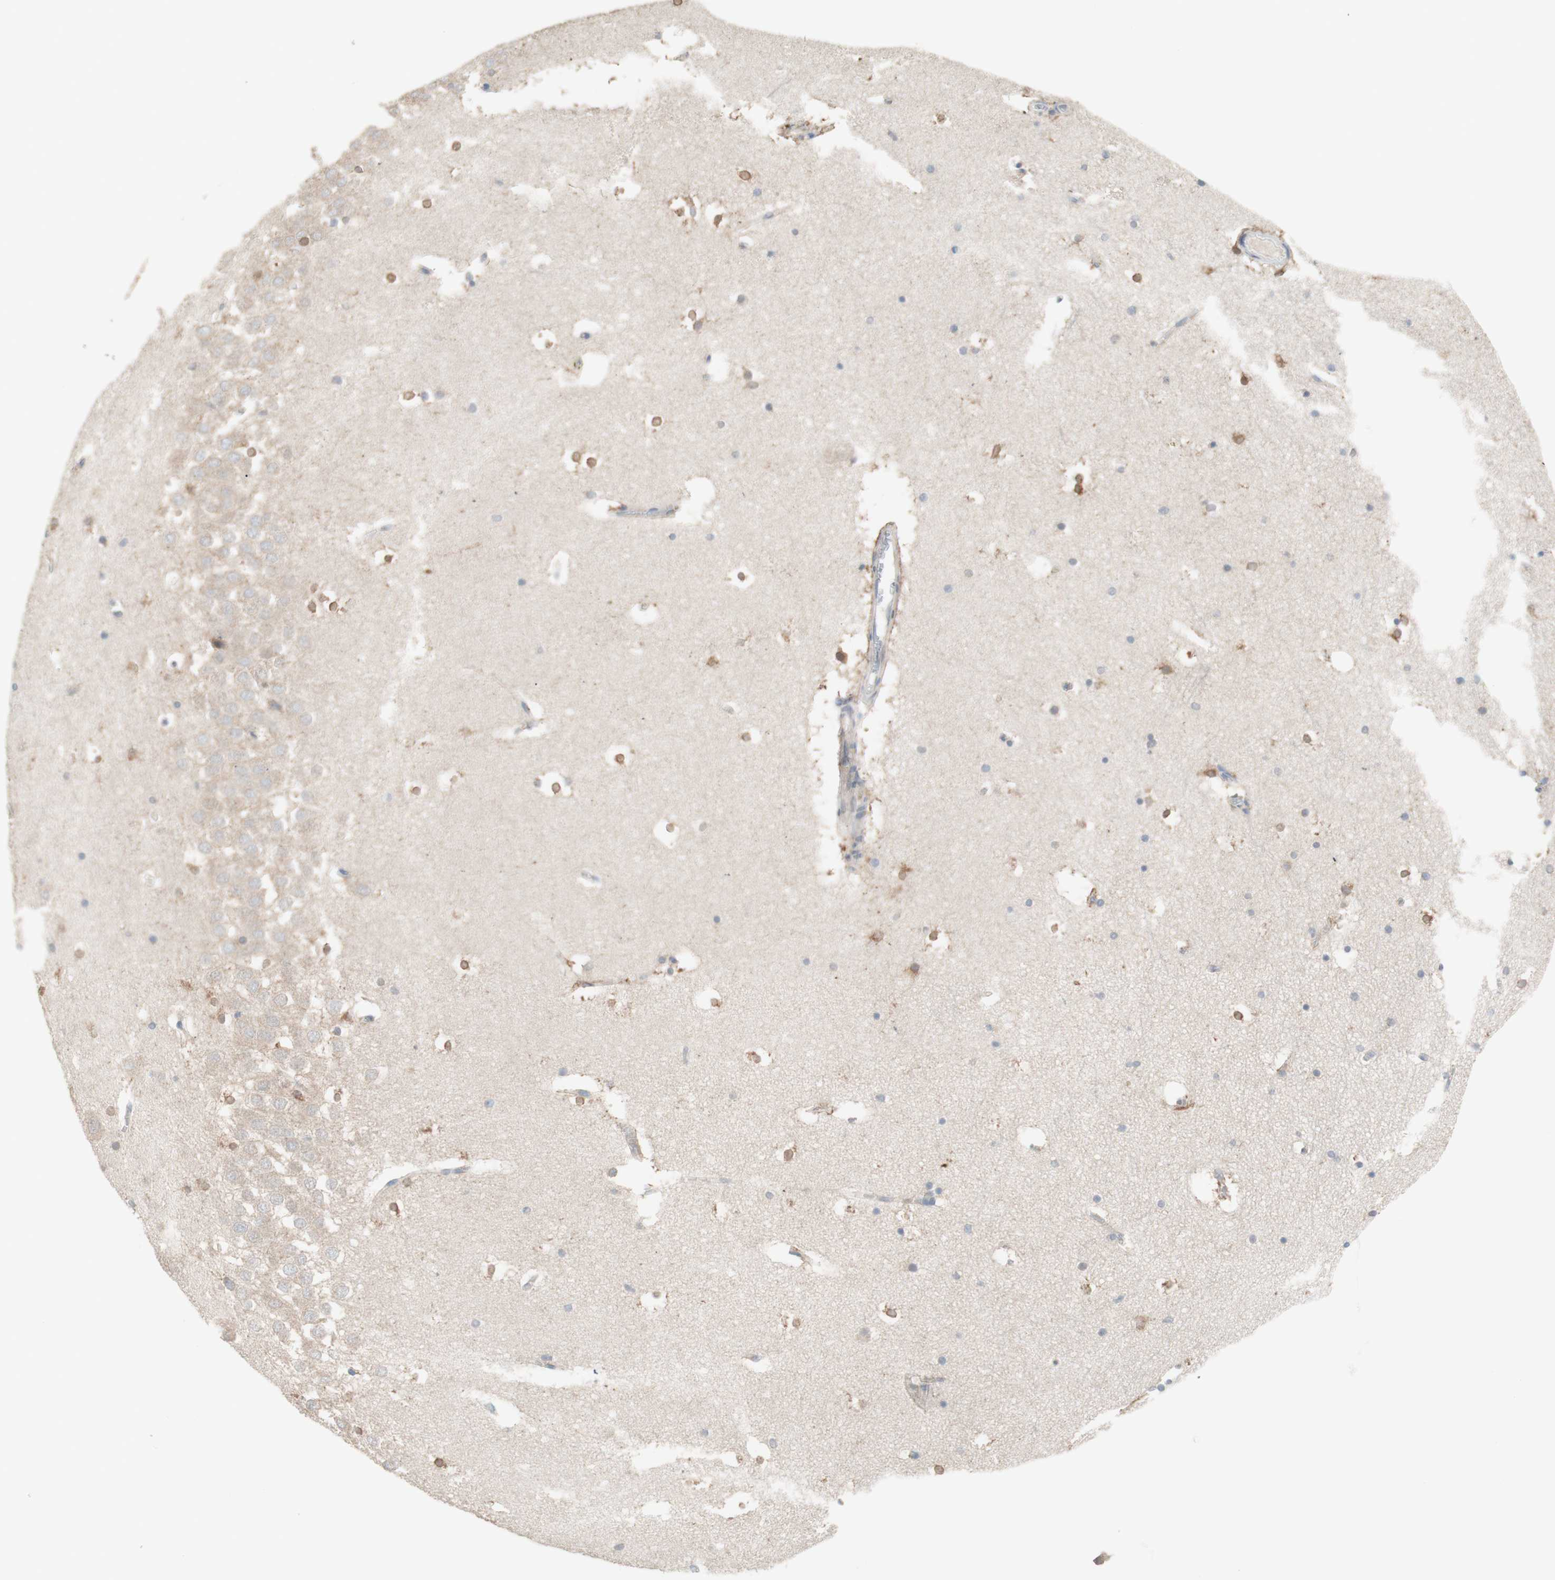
{"staining": {"intensity": "weak", "quantity": "<25%", "location": "cytoplasmic/membranous"}, "tissue": "hippocampus", "cell_type": "Glial cells", "image_type": "normal", "snomed": [{"axis": "morphology", "description": "Normal tissue, NOS"}, {"axis": "topography", "description": "Hippocampus"}], "caption": "There is no significant staining in glial cells of hippocampus. Nuclei are stained in blue.", "gene": "COMT", "patient": {"sex": "male", "age": 45}}